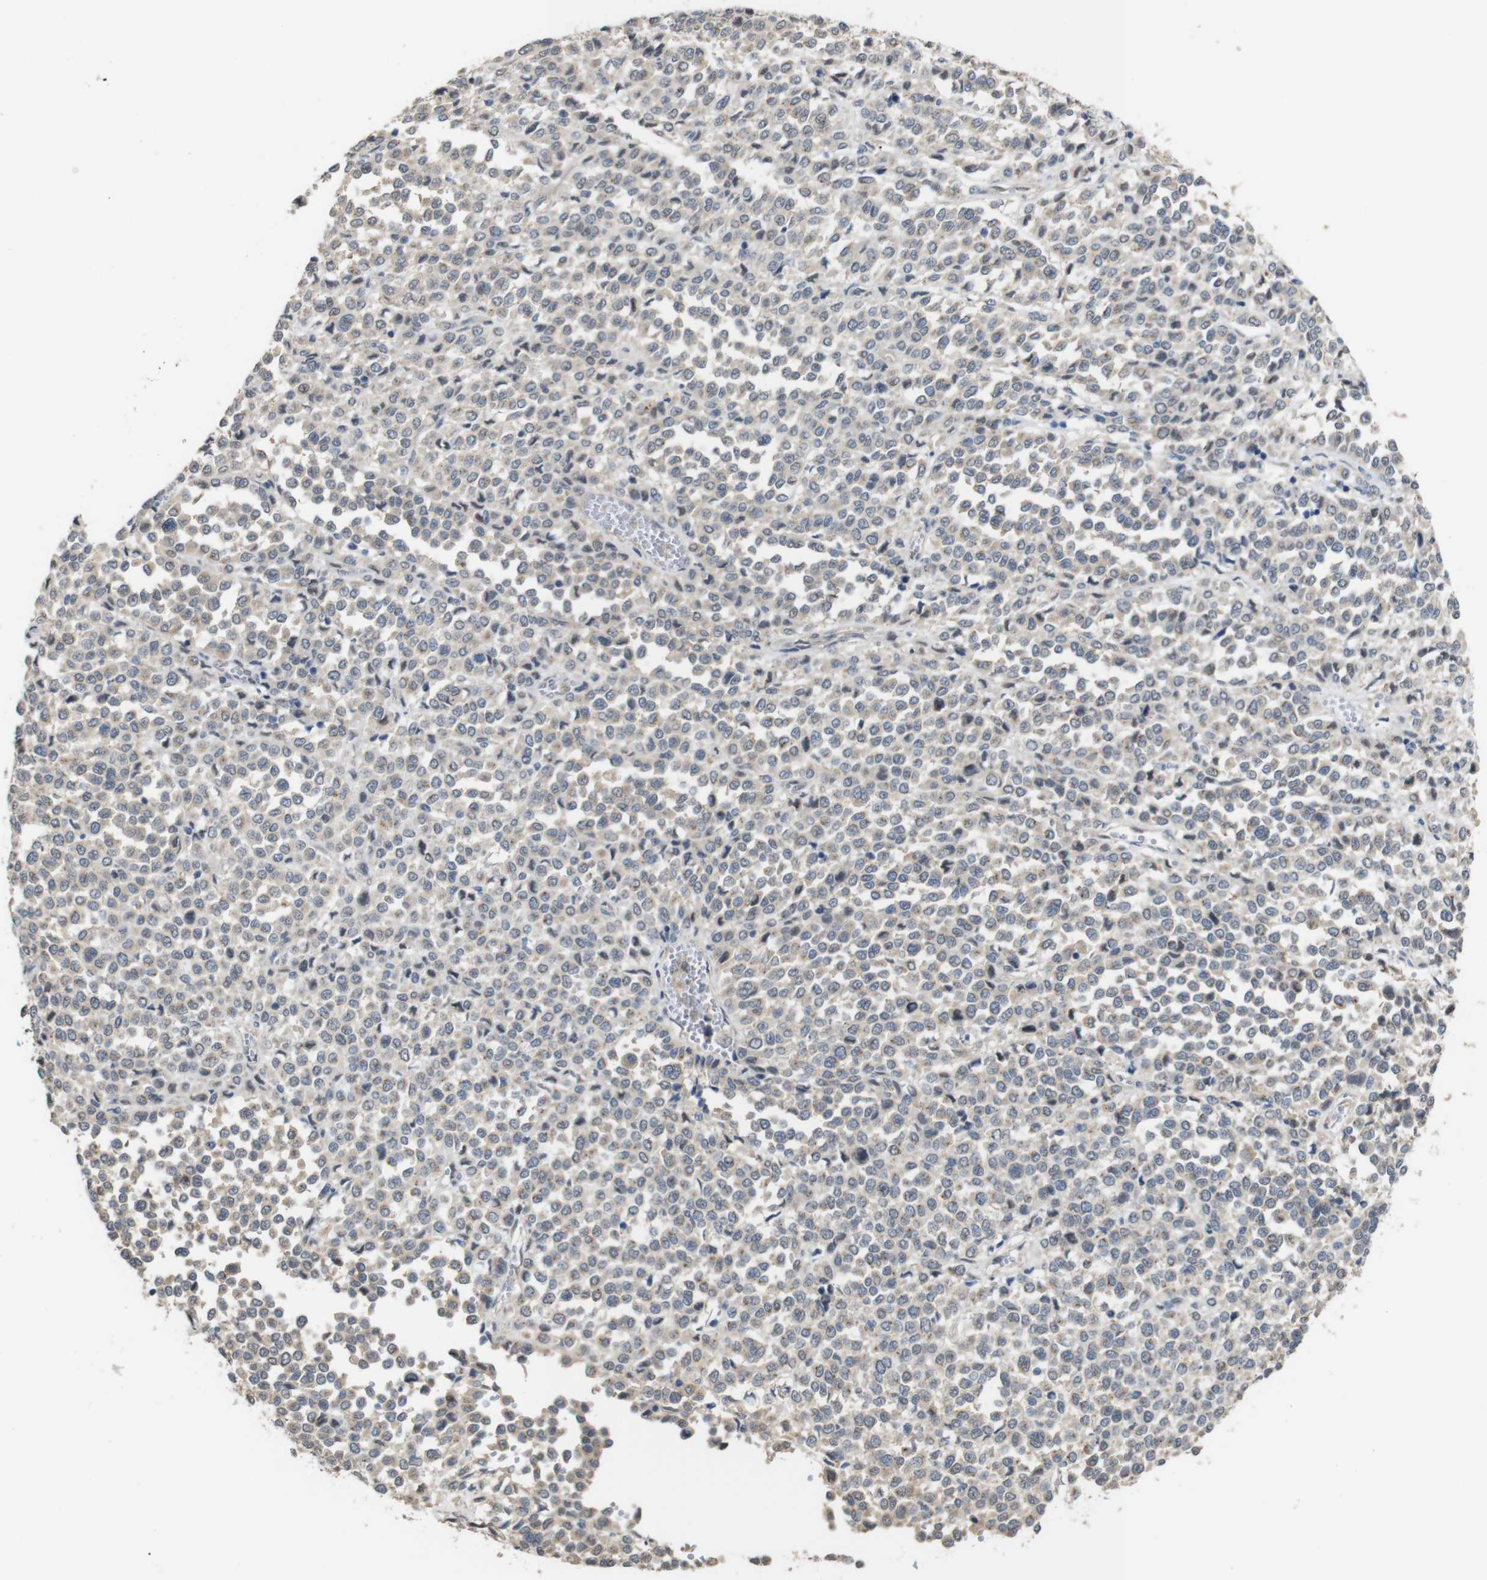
{"staining": {"intensity": "weak", "quantity": "<25%", "location": "cytoplasmic/membranous"}, "tissue": "melanoma", "cell_type": "Tumor cells", "image_type": "cancer", "snomed": [{"axis": "morphology", "description": "Malignant melanoma, Metastatic site"}, {"axis": "topography", "description": "Pancreas"}], "caption": "This is an IHC histopathology image of melanoma. There is no staining in tumor cells.", "gene": "CDC34", "patient": {"sex": "female", "age": 30}}